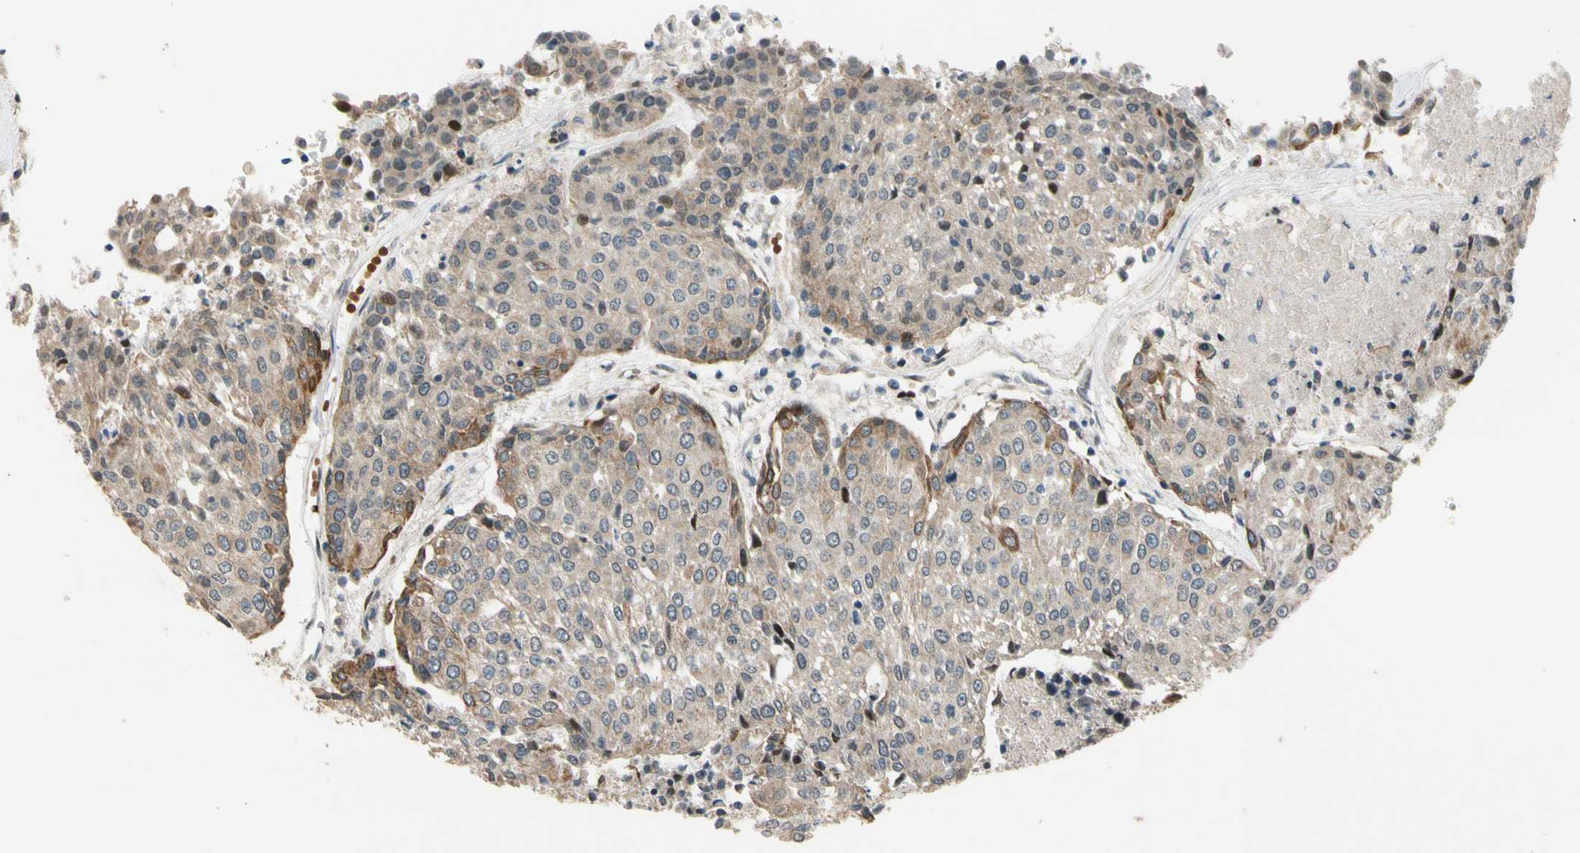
{"staining": {"intensity": "moderate", "quantity": "25%-75%", "location": "cytoplasmic/membranous"}, "tissue": "urothelial cancer", "cell_type": "Tumor cells", "image_type": "cancer", "snomed": [{"axis": "morphology", "description": "Urothelial carcinoma, High grade"}, {"axis": "topography", "description": "Urinary bladder"}], "caption": "Immunohistochemistry (IHC) (DAB) staining of human high-grade urothelial carcinoma displays moderate cytoplasmic/membranous protein staining in approximately 25%-75% of tumor cells.", "gene": "ZNF184", "patient": {"sex": "female", "age": 85}}